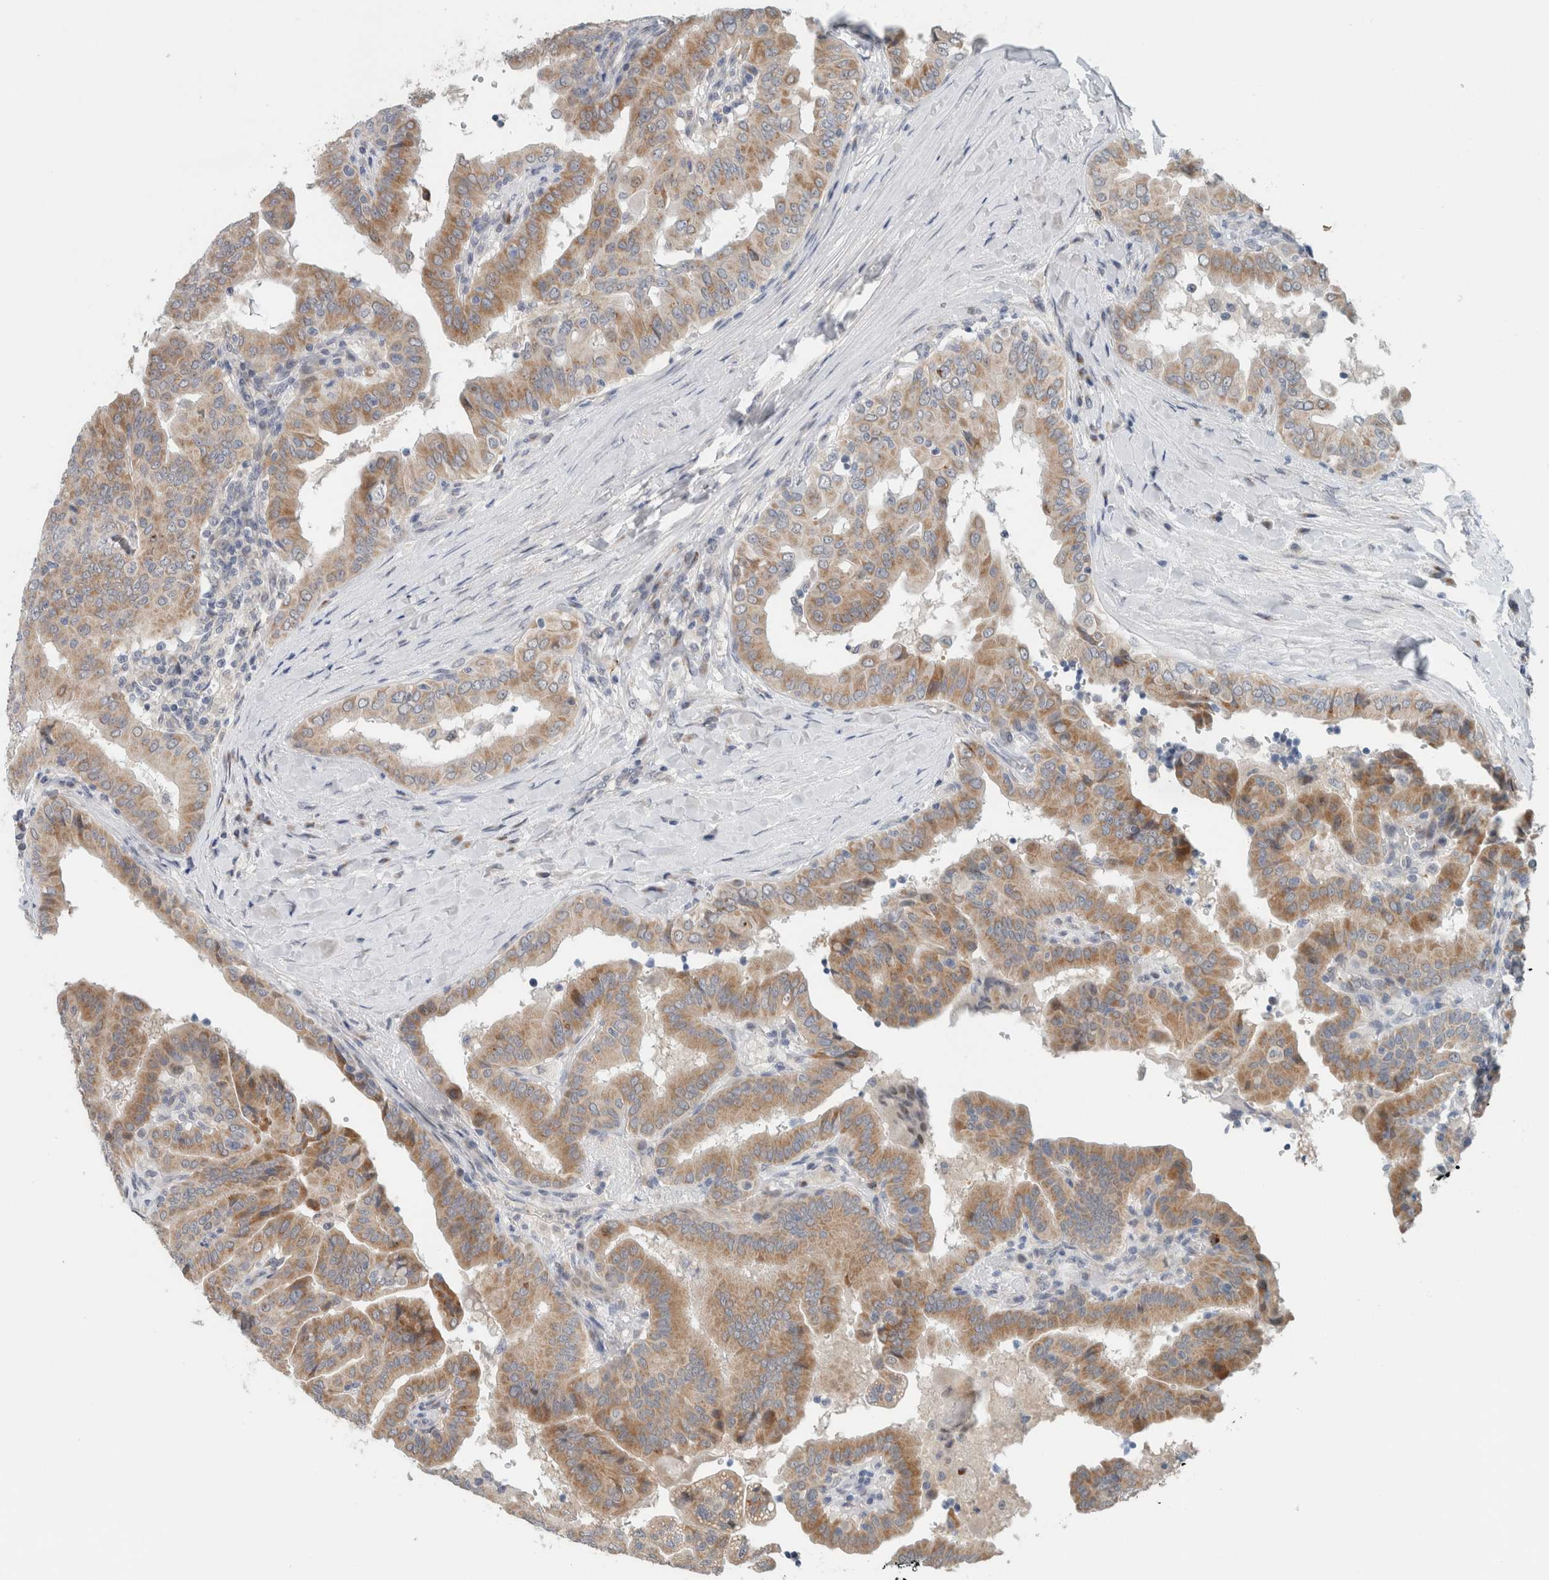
{"staining": {"intensity": "moderate", "quantity": ">75%", "location": "cytoplasmic/membranous"}, "tissue": "thyroid cancer", "cell_type": "Tumor cells", "image_type": "cancer", "snomed": [{"axis": "morphology", "description": "Papillary adenocarcinoma, NOS"}, {"axis": "topography", "description": "Thyroid gland"}], "caption": "Protein staining reveals moderate cytoplasmic/membranous expression in approximately >75% of tumor cells in papillary adenocarcinoma (thyroid). Immunohistochemistry stains the protein in brown and the nuclei are stained blue.", "gene": "CRAT", "patient": {"sex": "male", "age": 33}}